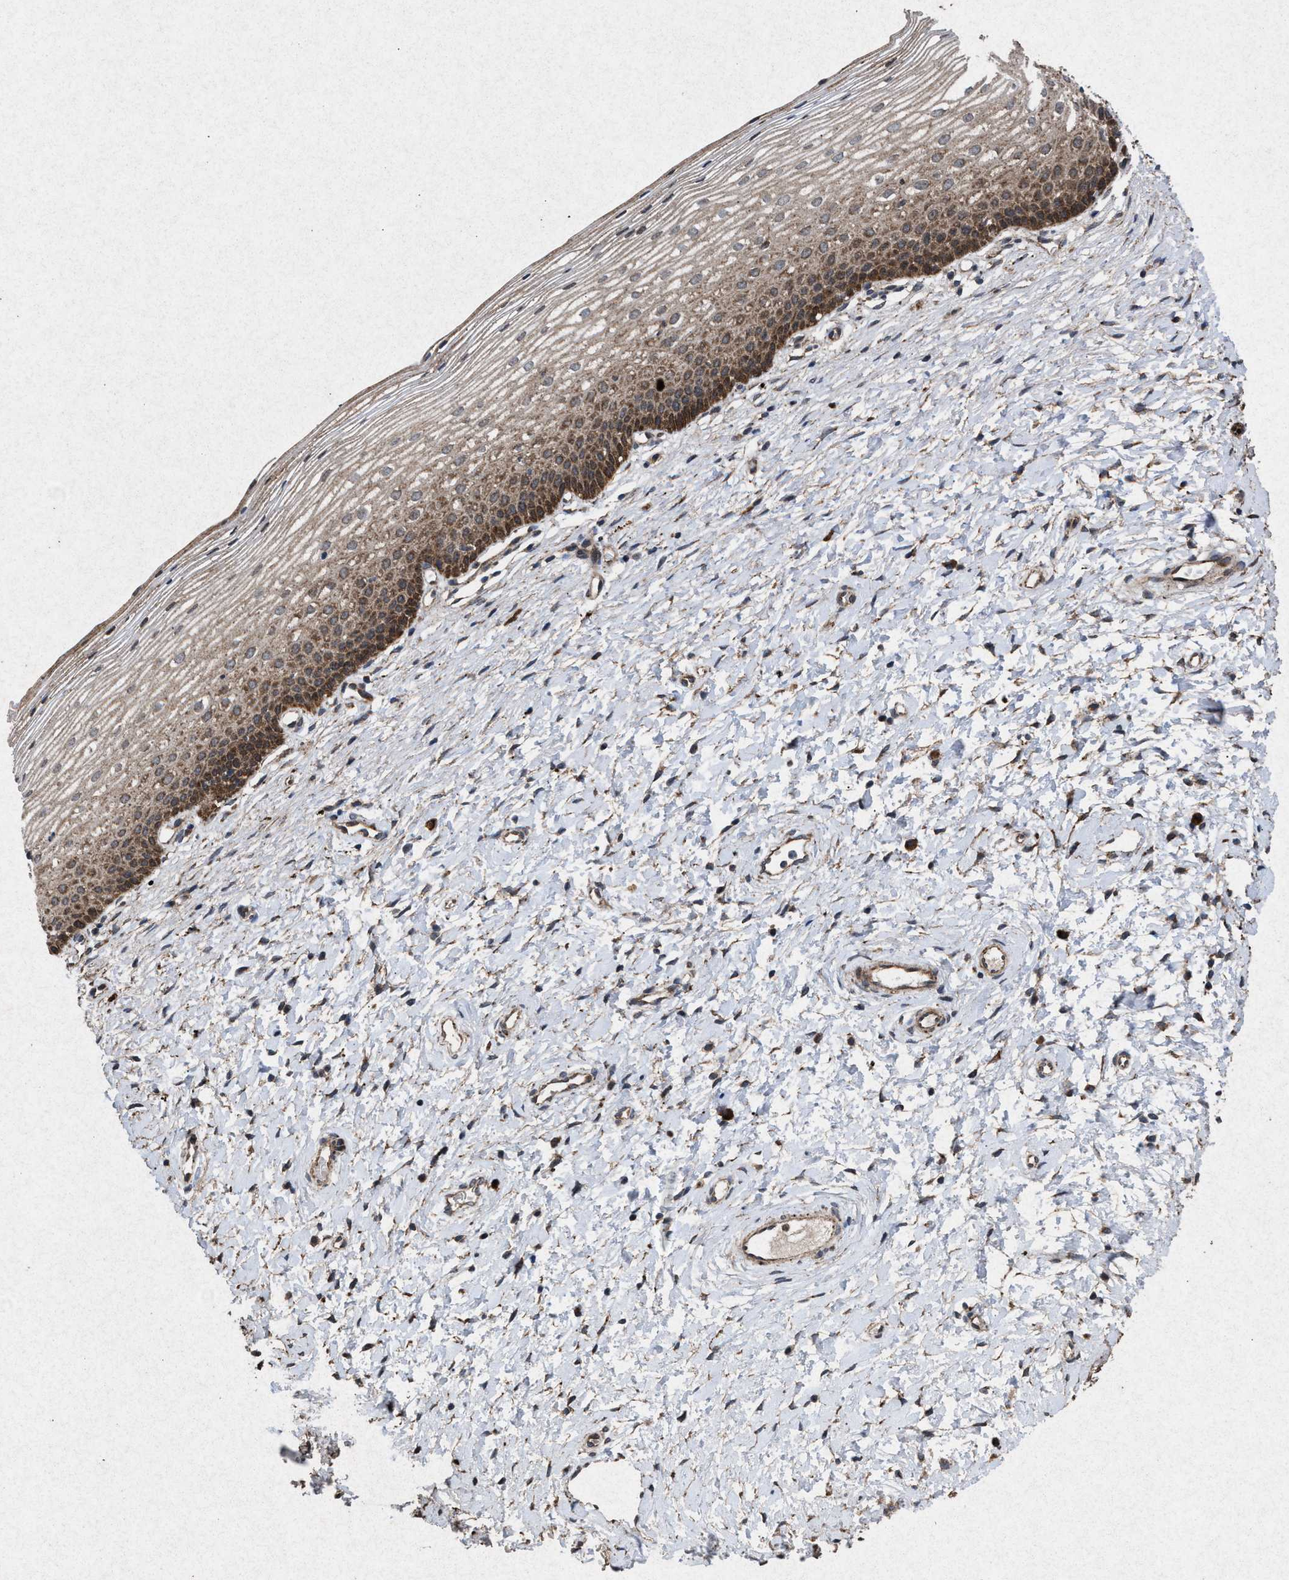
{"staining": {"intensity": "moderate", "quantity": ">75%", "location": "cytoplasmic/membranous"}, "tissue": "cervix", "cell_type": "Glandular cells", "image_type": "normal", "snomed": [{"axis": "morphology", "description": "Normal tissue, NOS"}, {"axis": "topography", "description": "Cervix"}], "caption": "Glandular cells exhibit medium levels of moderate cytoplasmic/membranous expression in approximately >75% of cells in normal cervix.", "gene": "MSI2", "patient": {"sex": "female", "age": 72}}